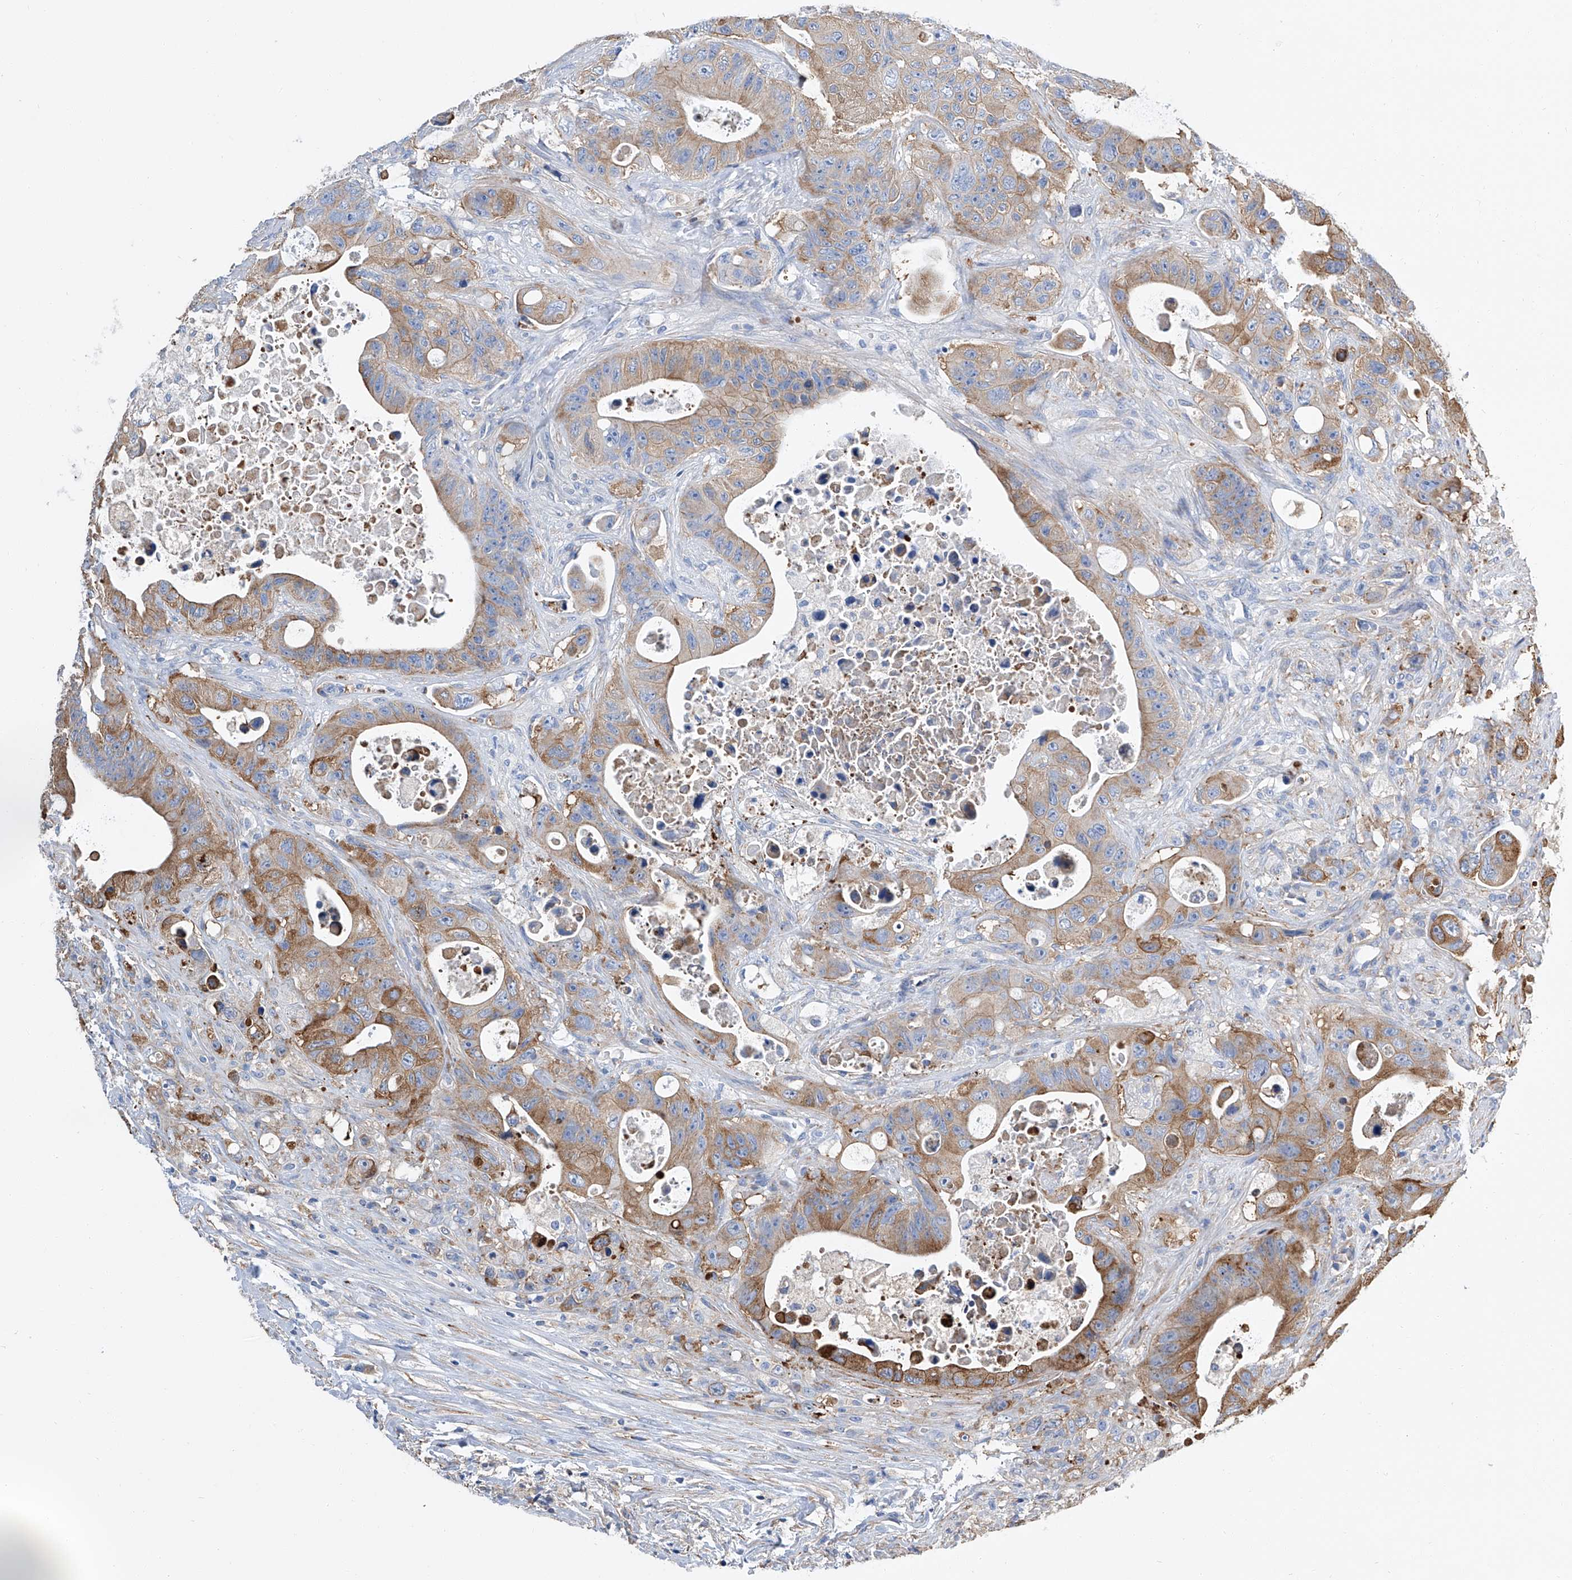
{"staining": {"intensity": "moderate", "quantity": ">75%", "location": "cytoplasmic/membranous"}, "tissue": "colorectal cancer", "cell_type": "Tumor cells", "image_type": "cancer", "snomed": [{"axis": "morphology", "description": "Adenocarcinoma, NOS"}, {"axis": "topography", "description": "Colon"}], "caption": "Tumor cells exhibit medium levels of moderate cytoplasmic/membranous expression in approximately >75% of cells in colorectal adenocarcinoma. The staining is performed using DAB brown chromogen to label protein expression. The nuclei are counter-stained blue using hematoxylin.", "gene": "GPT", "patient": {"sex": "female", "age": 46}}